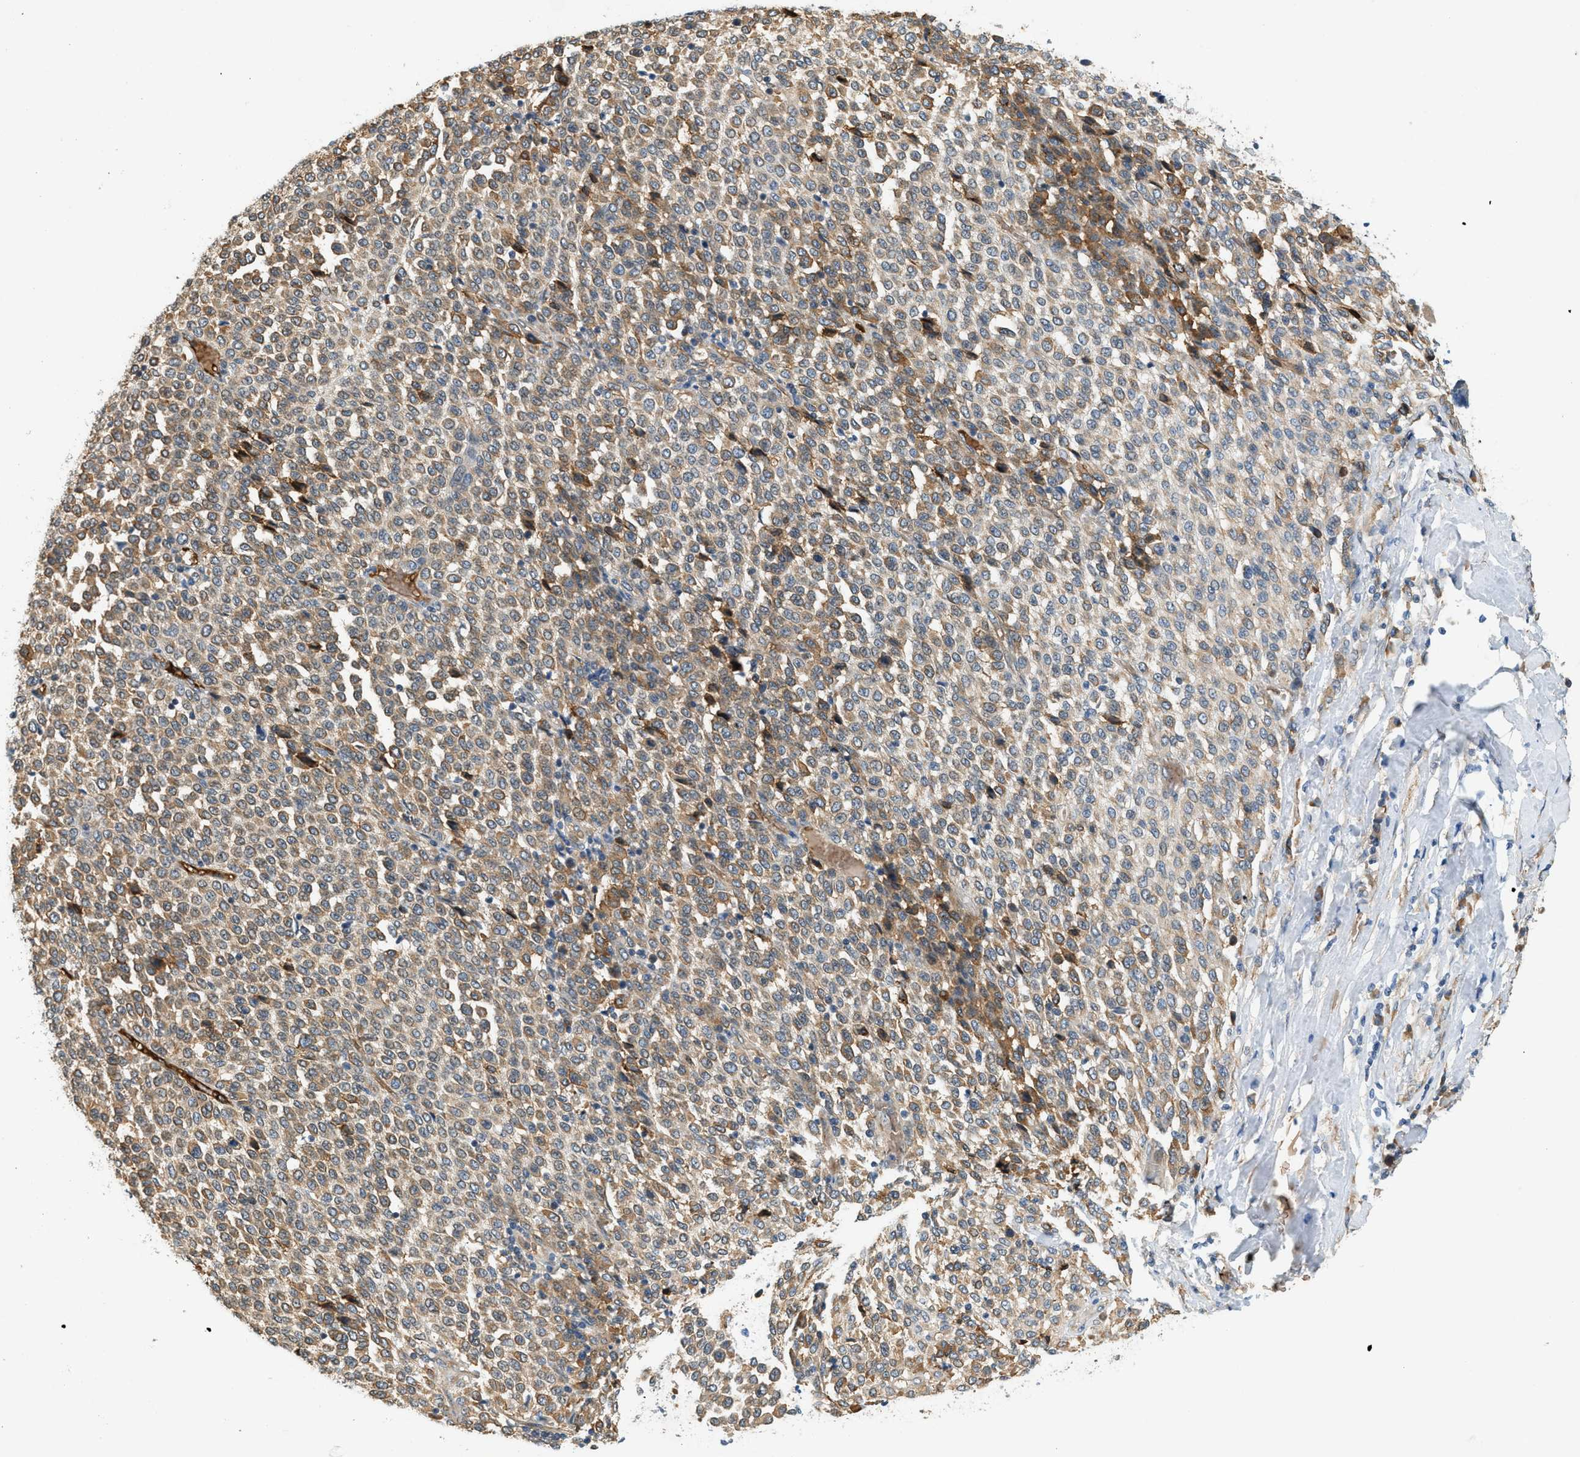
{"staining": {"intensity": "moderate", "quantity": ">75%", "location": "cytoplasmic/membranous"}, "tissue": "melanoma", "cell_type": "Tumor cells", "image_type": "cancer", "snomed": [{"axis": "morphology", "description": "Malignant melanoma, Metastatic site"}, {"axis": "topography", "description": "Pancreas"}], "caption": "Brown immunohistochemical staining in malignant melanoma (metastatic site) exhibits moderate cytoplasmic/membranous positivity in about >75% of tumor cells. The protein of interest is stained brown, and the nuclei are stained in blue (DAB IHC with brightfield microscopy, high magnification).", "gene": "CYTH2", "patient": {"sex": "female", "age": 30}}